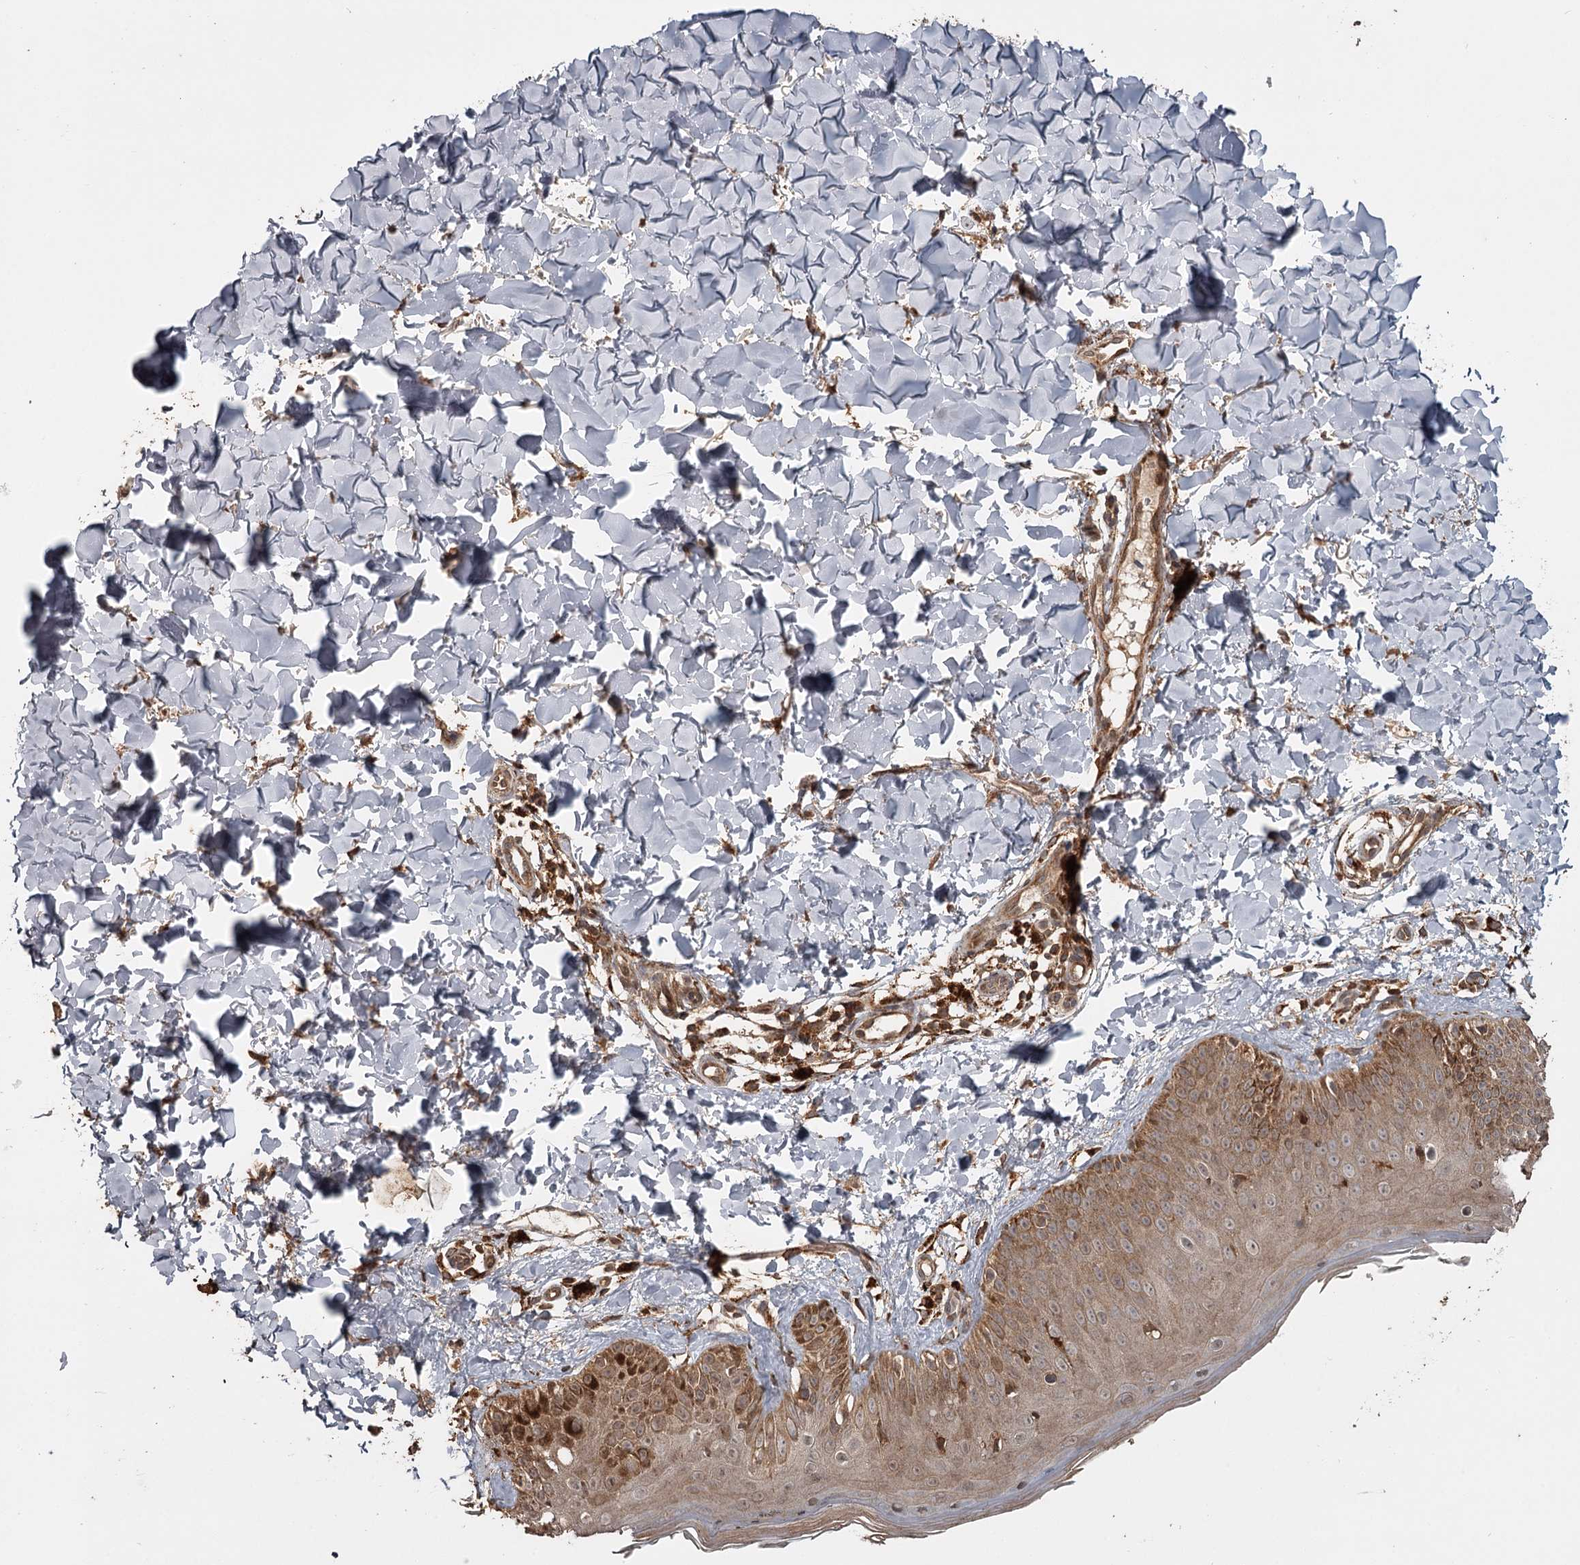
{"staining": {"intensity": "moderate", "quantity": ">75%", "location": "cytoplasmic/membranous"}, "tissue": "skin", "cell_type": "Fibroblasts", "image_type": "normal", "snomed": [{"axis": "morphology", "description": "Normal tissue, NOS"}, {"axis": "topography", "description": "Skin"}], "caption": "Protein expression analysis of unremarkable human skin reveals moderate cytoplasmic/membranous staining in about >75% of fibroblasts. The protein of interest is stained brown, and the nuclei are stained in blue (DAB IHC with brightfield microscopy, high magnification).", "gene": "FAXC", "patient": {"sex": "male", "age": 52}}